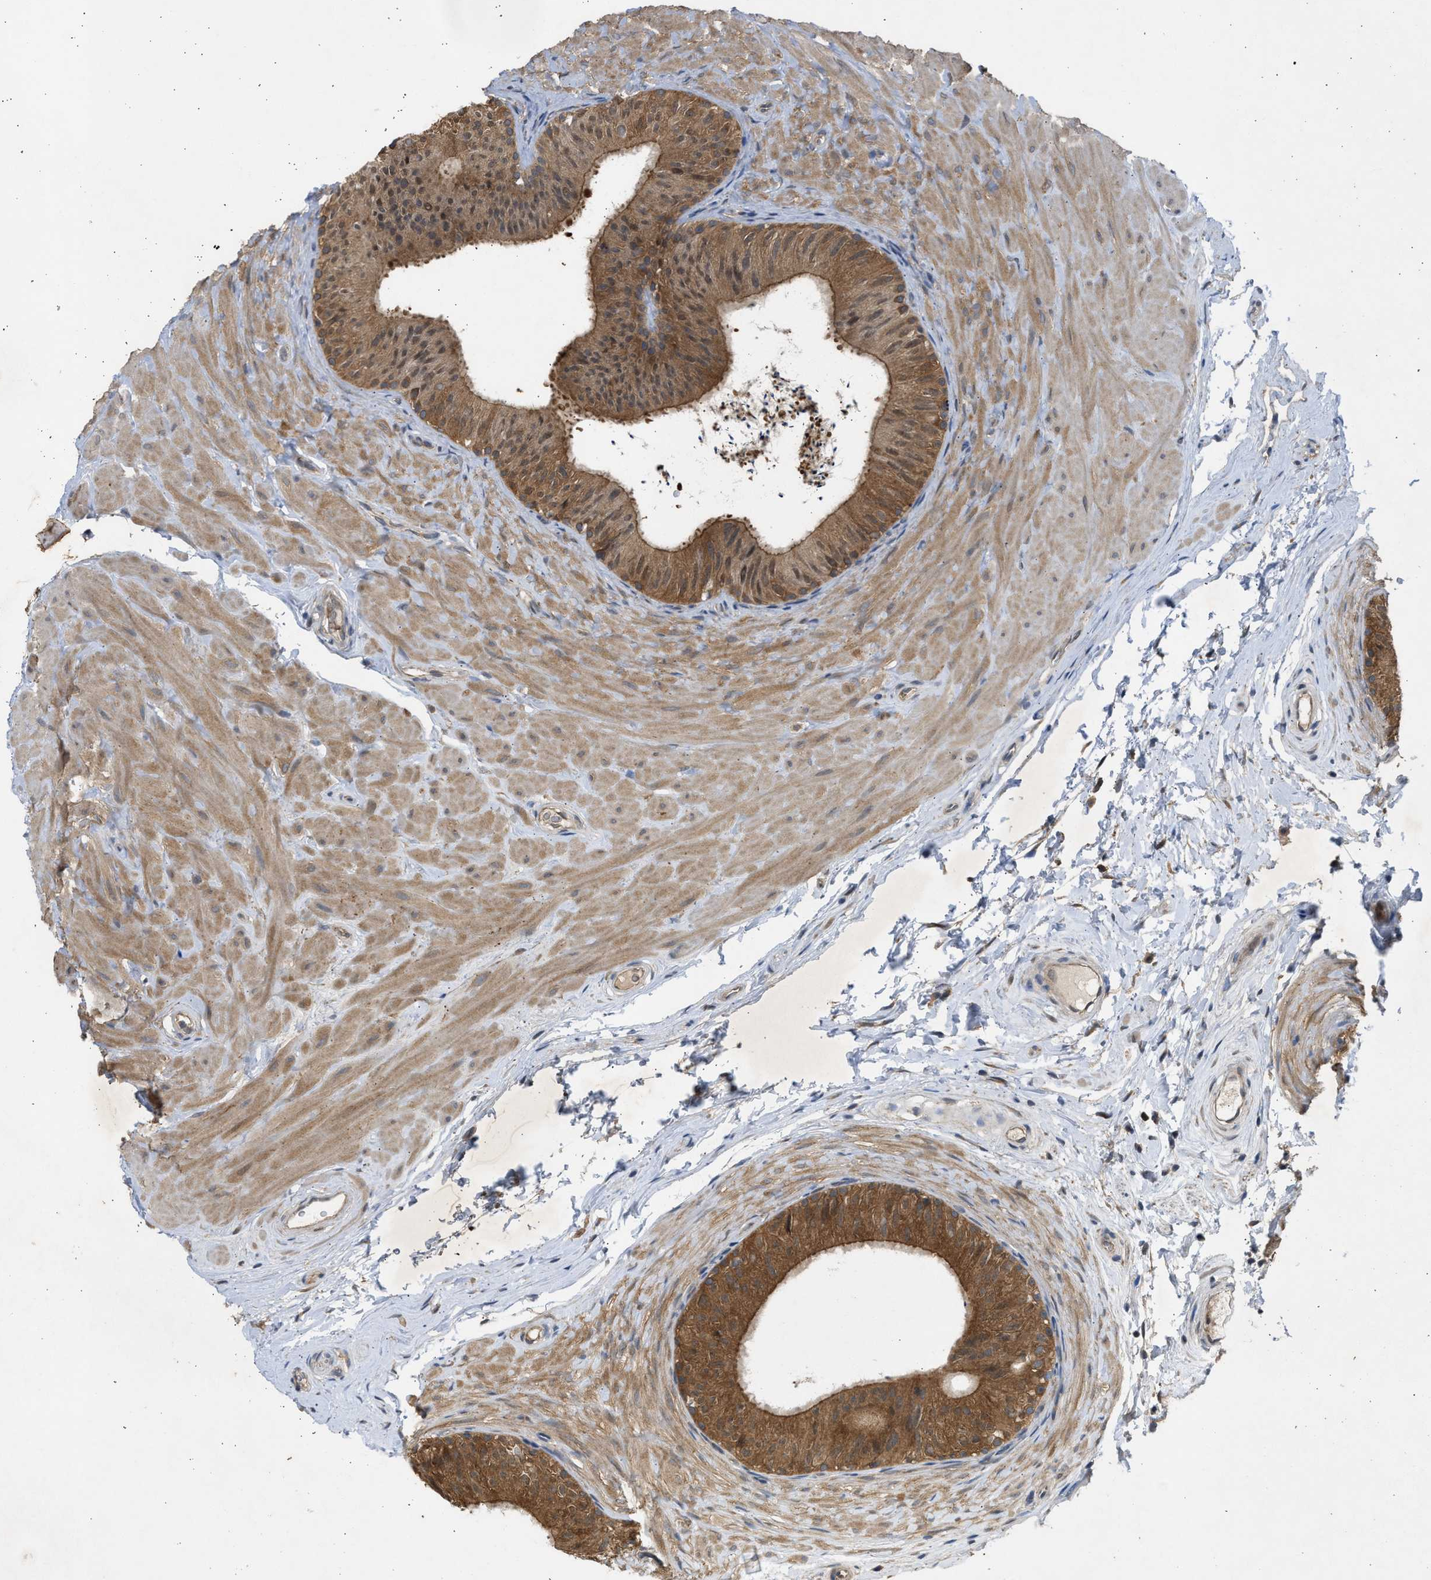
{"staining": {"intensity": "moderate", "quantity": ">75%", "location": "cytoplasmic/membranous"}, "tissue": "epididymis", "cell_type": "Glandular cells", "image_type": "normal", "snomed": [{"axis": "morphology", "description": "Normal tissue, NOS"}, {"axis": "topography", "description": "Epididymis"}], "caption": "DAB immunohistochemical staining of unremarkable epididymis displays moderate cytoplasmic/membranous protein expression in about >75% of glandular cells. The protein of interest is stained brown, and the nuclei are stained in blue (DAB IHC with brightfield microscopy, high magnification).", "gene": "MAPK7", "patient": {"sex": "male", "age": 34}}